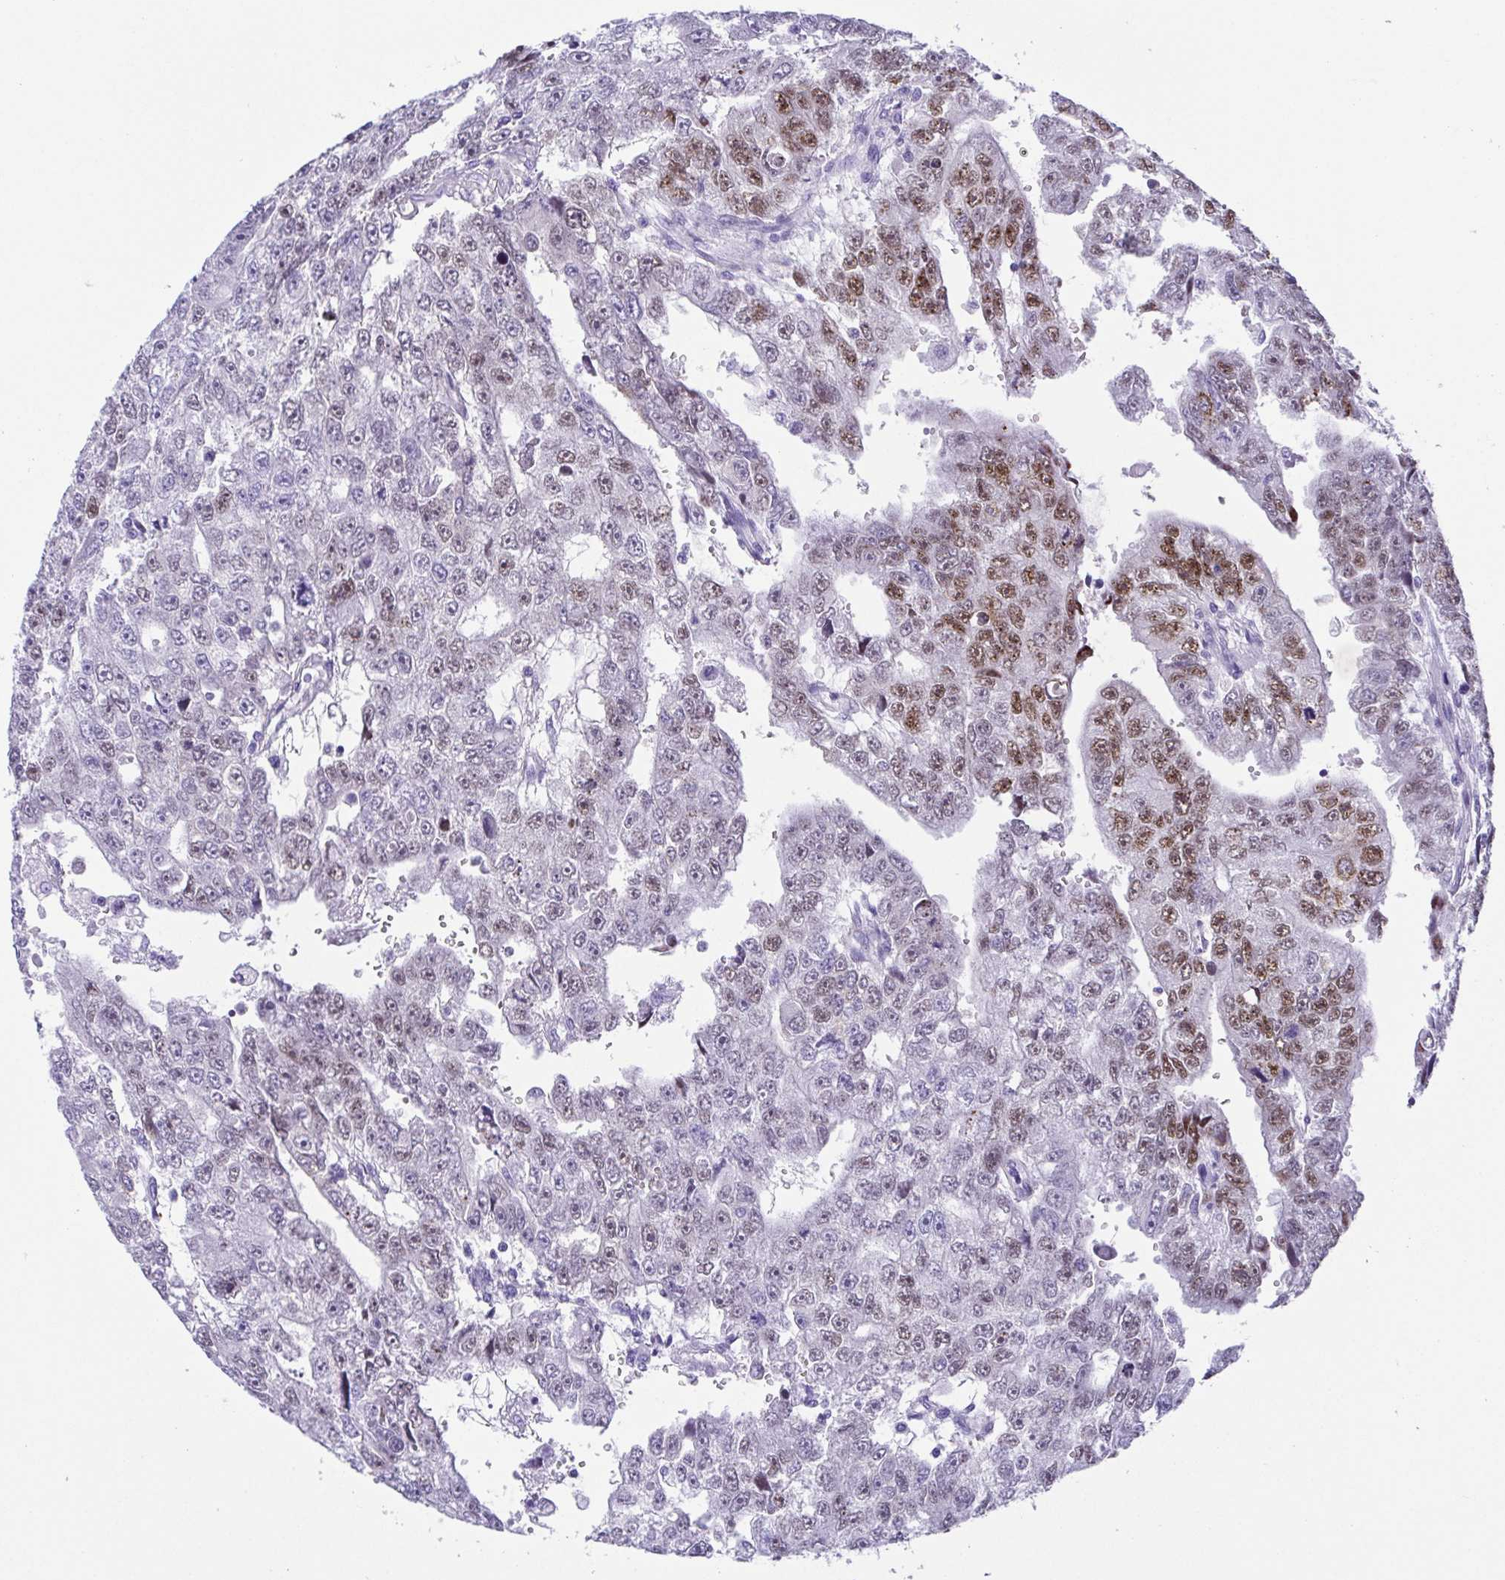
{"staining": {"intensity": "moderate", "quantity": "<25%", "location": "nuclear"}, "tissue": "testis cancer", "cell_type": "Tumor cells", "image_type": "cancer", "snomed": [{"axis": "morphology", "description": "Carcinoma, Embryonal, NOS"}, {"axis": "topography", "description": "Testis"}], "caption": "DAB (3,3'-diaminobenzidine) immunohistochemical staining of testis cancer exhibits moderate nuclear protein positivity in approximately <25% of tumor cells.", "gene": "LUZP4", "patient": {"sex": "male", "age": 20}}